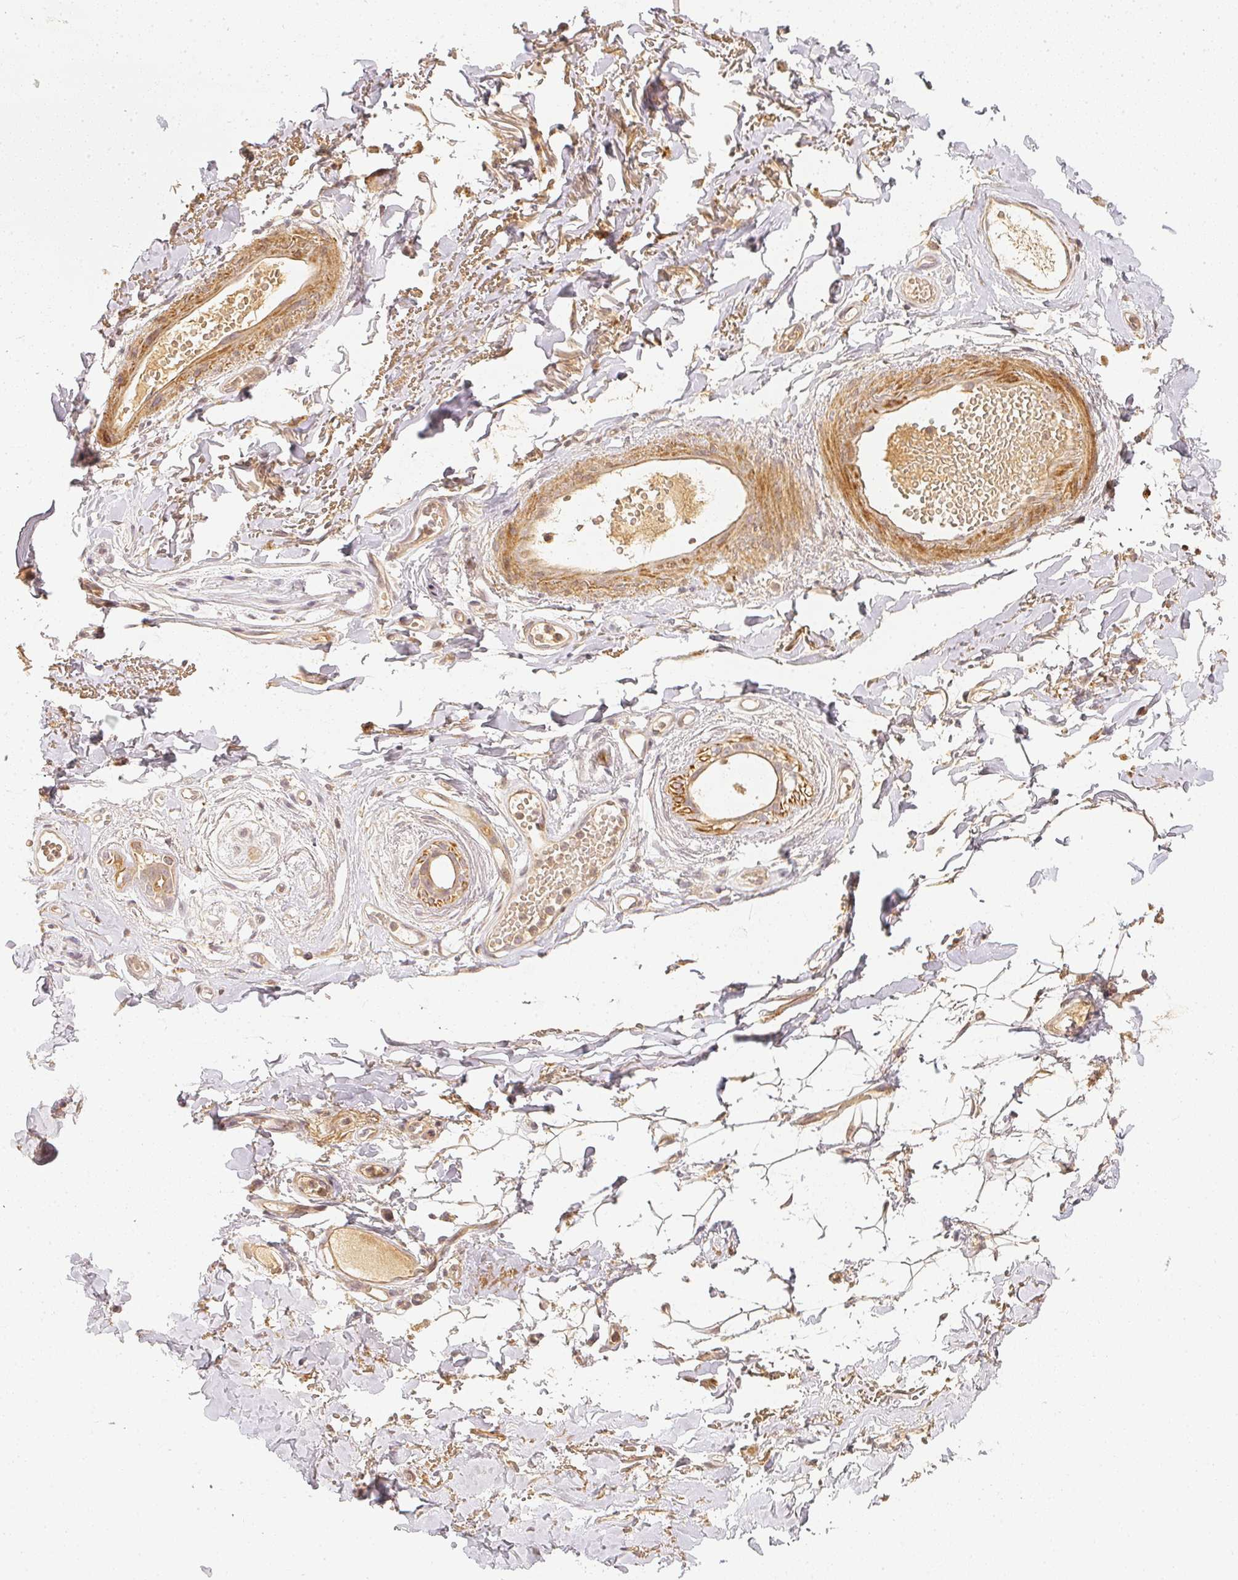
{"staining": {"intensity": "weak", "quantity": ">75%", "location": "cytoplasmic/membranous,nuclear"}, "tissue": "adipose tissue", "cell_type": "Adipocytes", "image_type": "normal", "snomed": [{"axis": "morphology", "description": "Normal tissue, NOS"}, {"axis": "topography", "description": "Anal"}, {"axis": "topography", "description": "Peripheral nerve tissue"}], "caption": "Protein staining by immunohistochemistry (IHC) demonstrates weak cytoplasmic/membranous,nuclear expression in approximately >75% of adipocytes in benign adipose tissue.", "gene": "SERPINE1", "patient": {"sex": "male", "age": 78}}